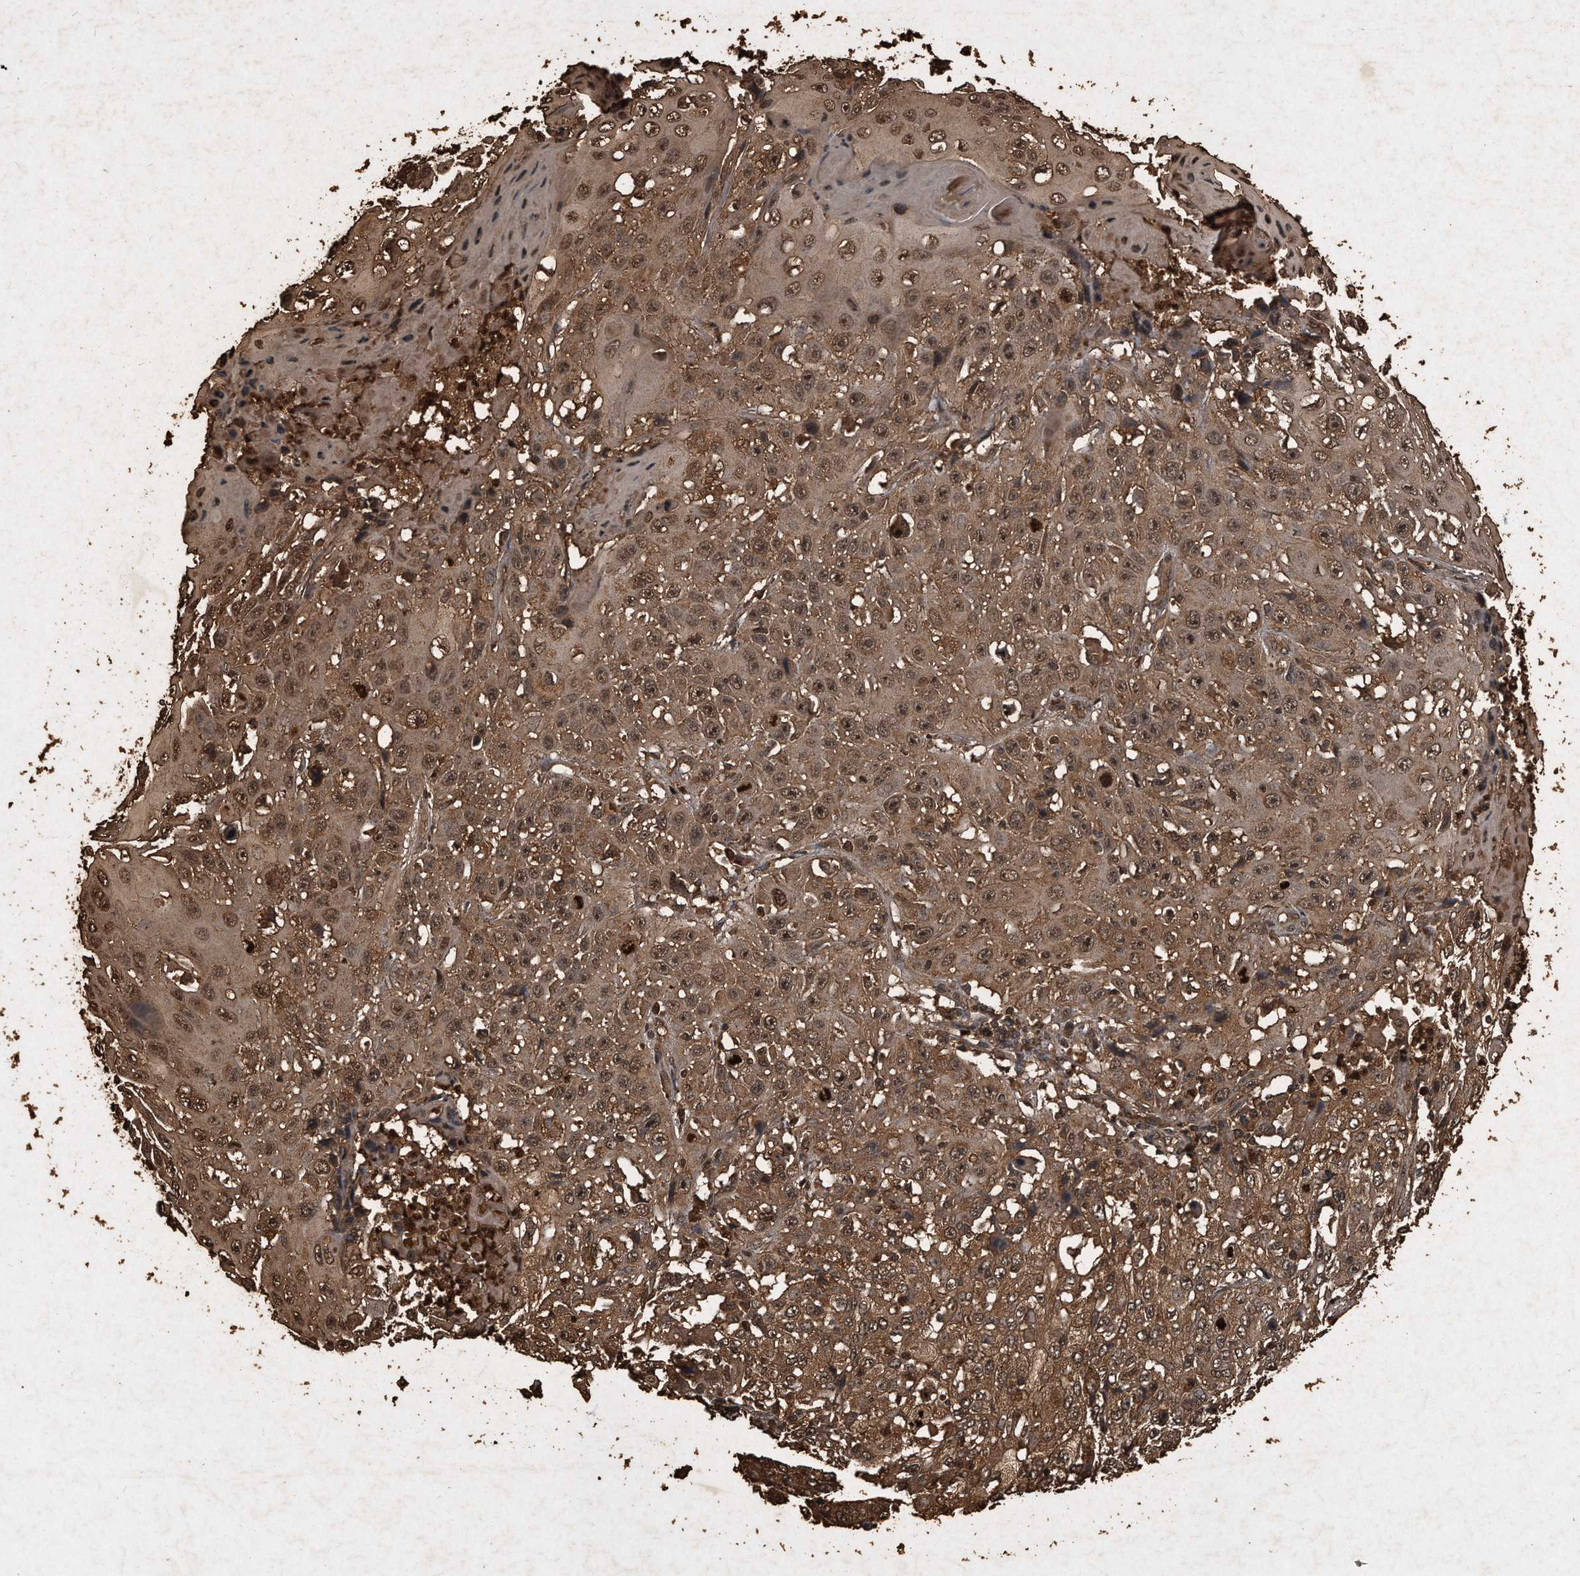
{"staining": {"intensity": "moderate", "quantity": ">75%", "location": "cytoplasmic/membranous,nuclear"}, "tissue": "cervical cancer", "cell_type": "Tumor cells", "image_type": "cancer", "snomed": [{"axis": "morphology", "description": "Squamous cell carcinoma, NOS"}, {"axis": "topography", "description": "Cervix"}], "caption": "Human cervical cancer stained with a brown dye shows moderate cytoplasmic/membranous and nuclear positive expression in approximately >75% of tumor cells.", "gene": "CFLAR", "patient": {"sex": "female", "age": 39}}